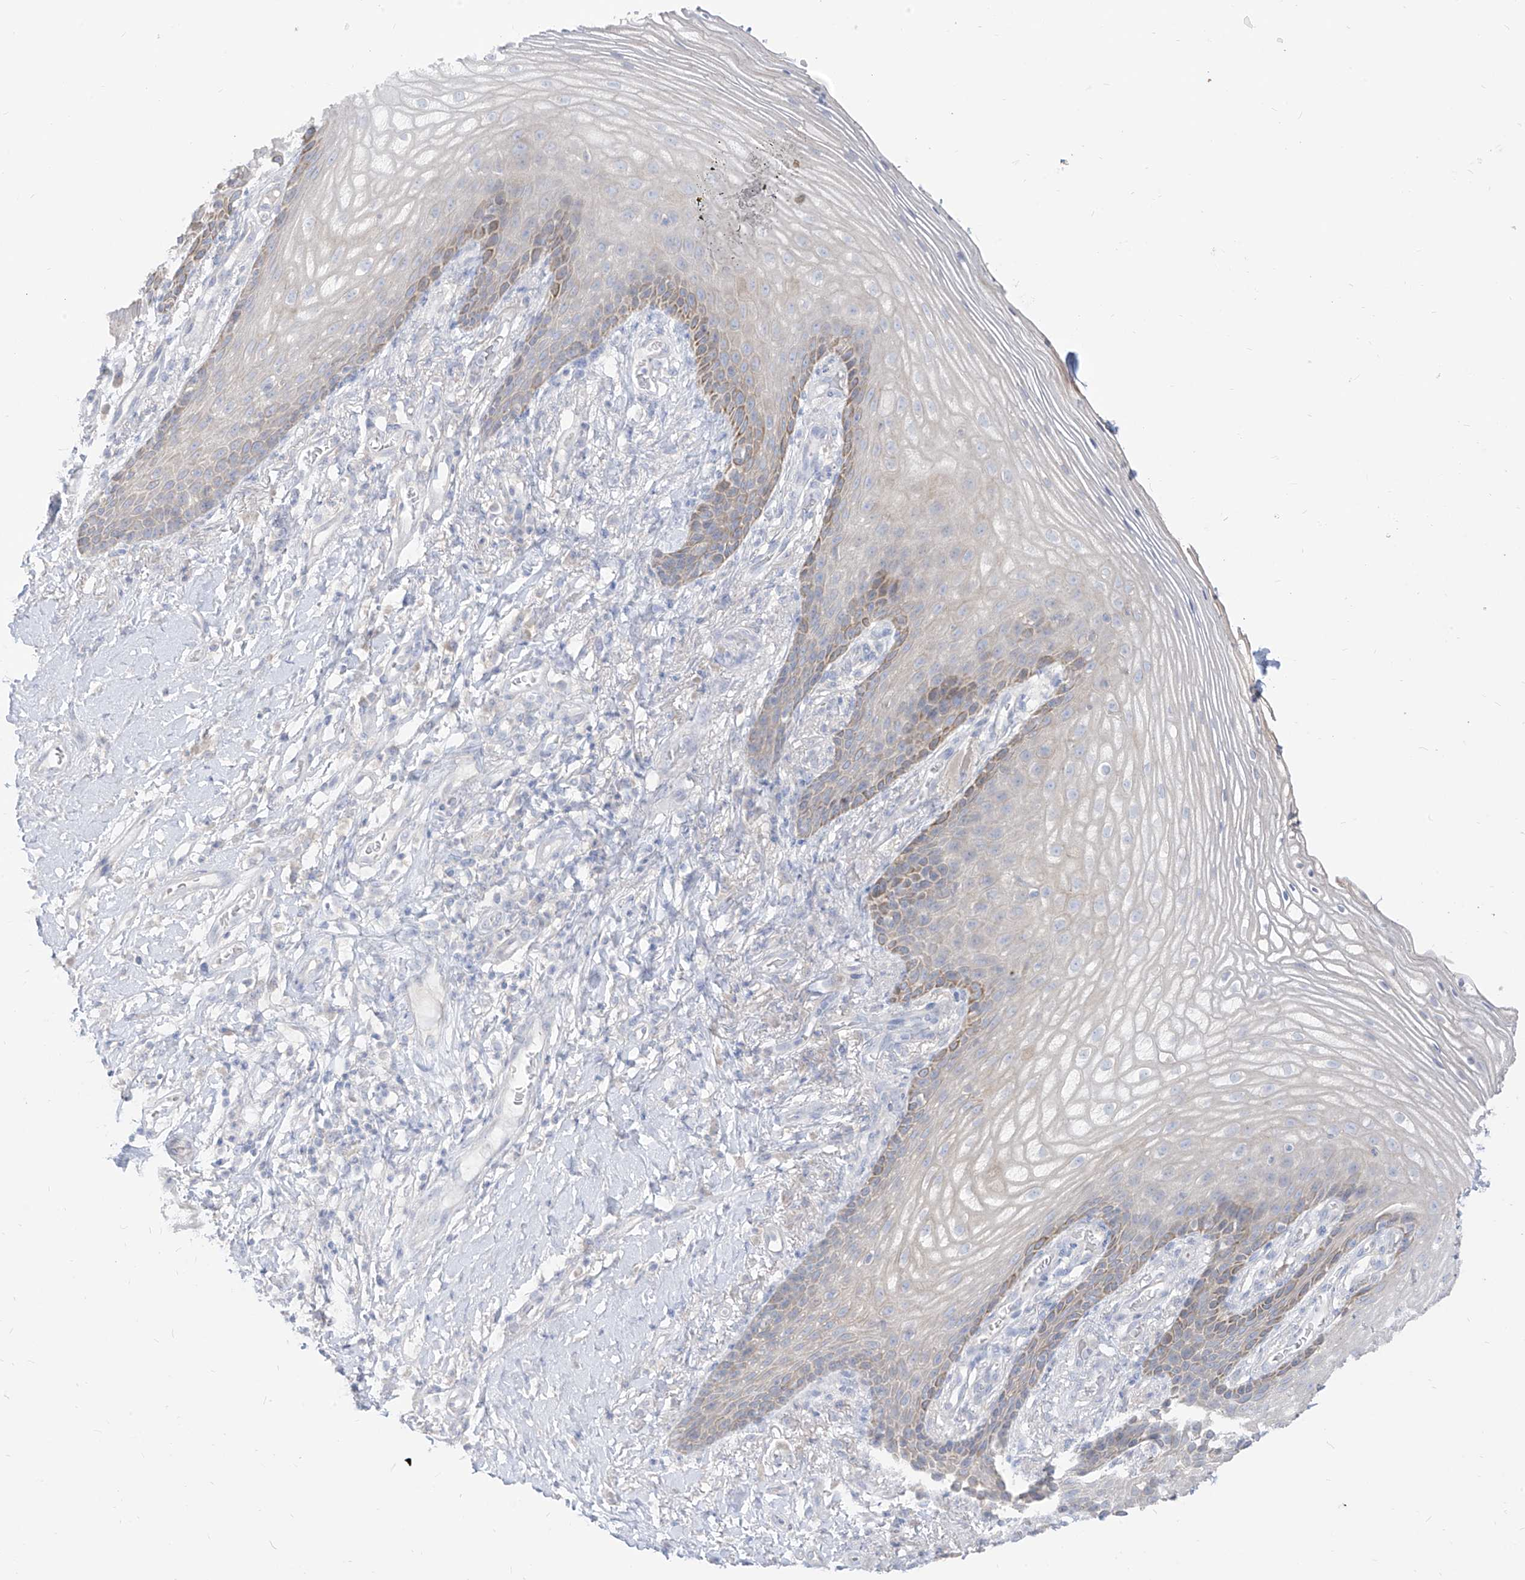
{"staining": {"intensity": "moderate", "quantity": "<25%", "location": "cytoplasmic/membranous"}, "tissue": "vagina", "cell_type": "Squamous epithelial cells", "image_type": "normal", "snomed": [{"axis": "morphology", "description": "Normal tissue, NOS"}, {"axis": "topography", "description": "Vagina"}], "caption": "Squamous epithelial cells exhibit low levels of moderate cytoplasmic/membranous positivity in about <25% of cells in unremarkable human vagina.", "gene": "ARHGEF40", "patient": {"sex": "female", "age": 60}}